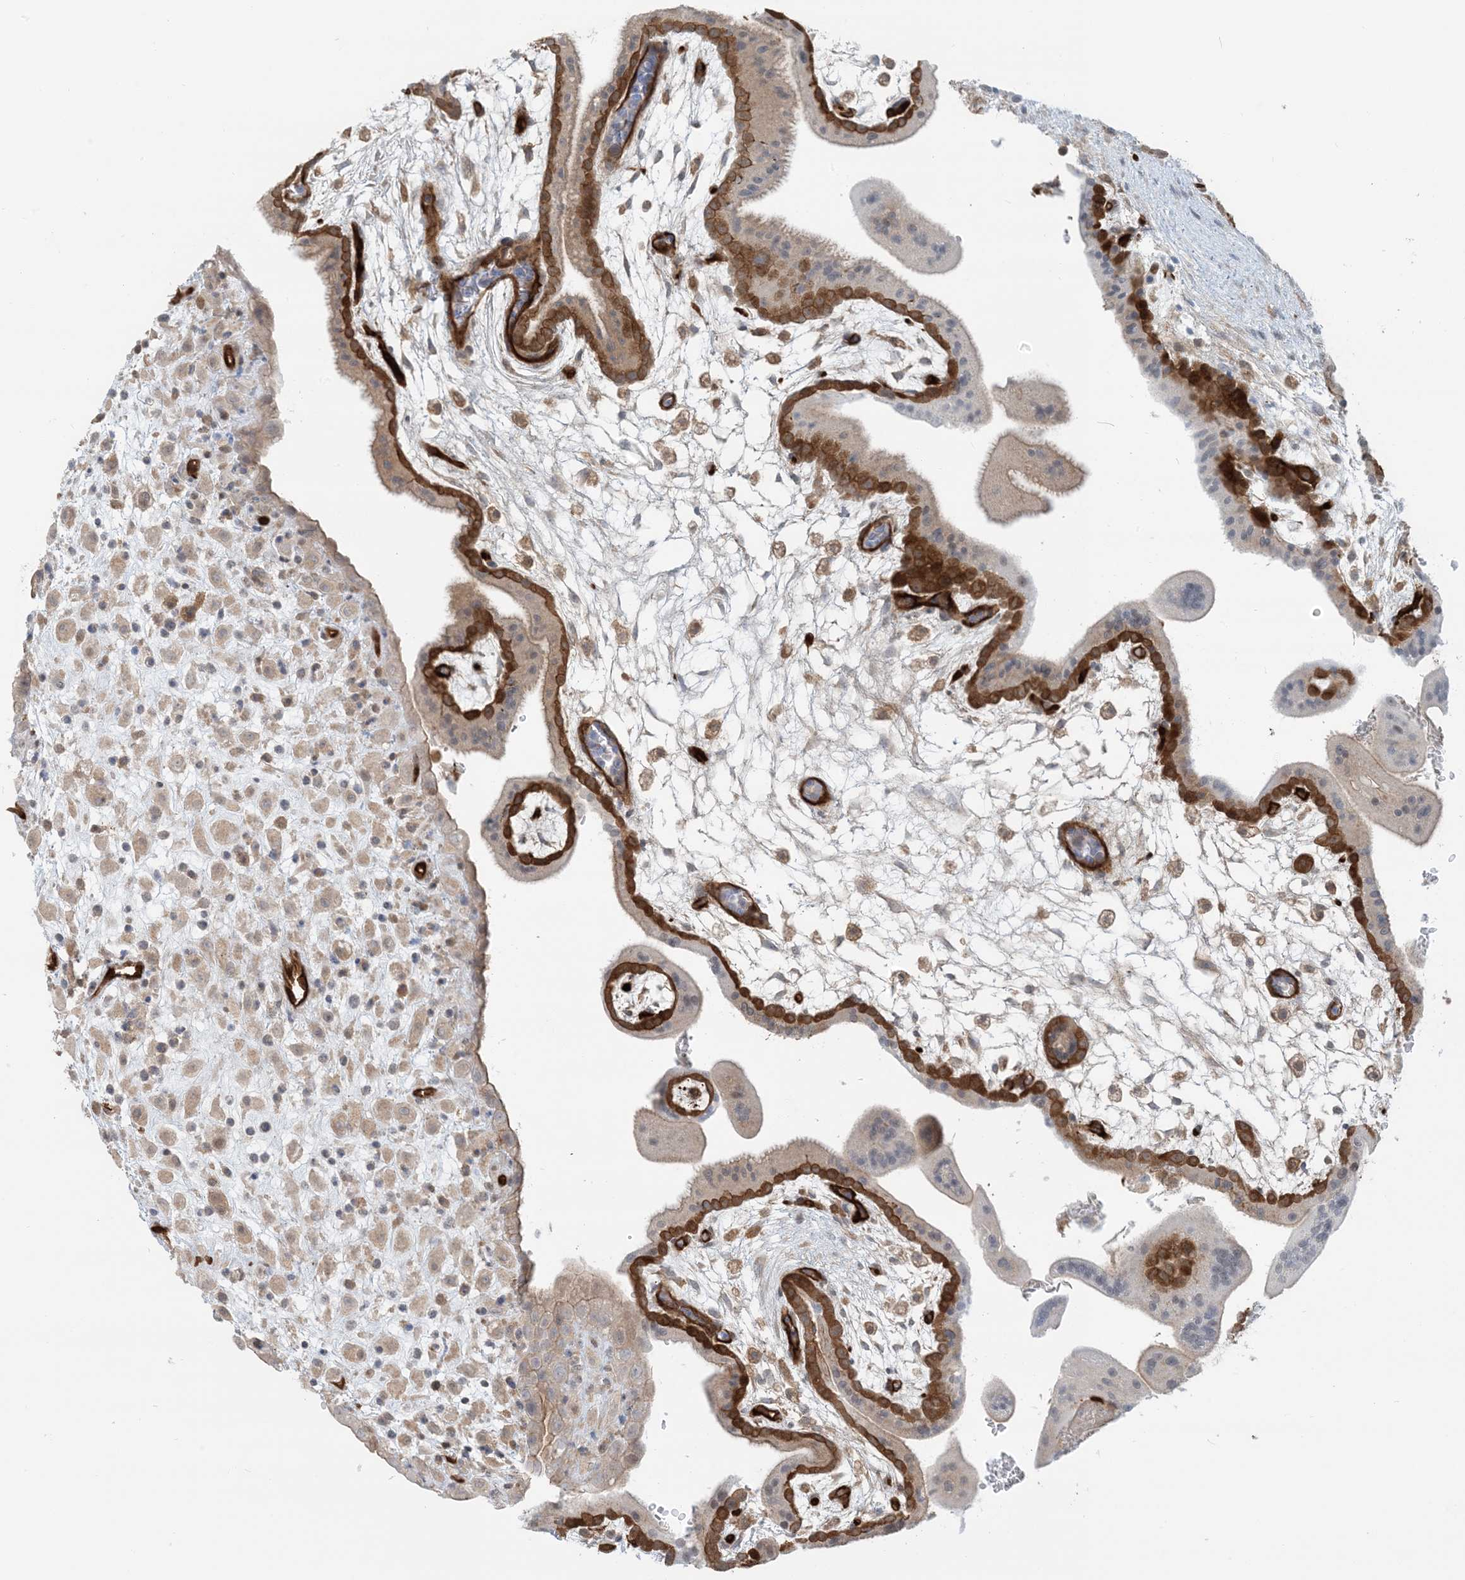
{"staining": {"intensity": "weak", "quantity": ">75%", "location": "cytoplasmic/membranous"}, "tissue": "placenta", "cell_type": "Decidual cells", "image_type": "normal", "snomed": [{"axis": "morphology", "description": "Normal tissue, NOS"}, {"axis": "topography", "description": "Placenta"}], "caption": "Immunohistochemical staining of benign placenta demonstrates weak cytoplasmic/membranous protein positivity in about >75% of decidual cells. Nuclei are stained in blue.", "gene": "PPM1F", "patient": {"sex": "female", "age": 35}}